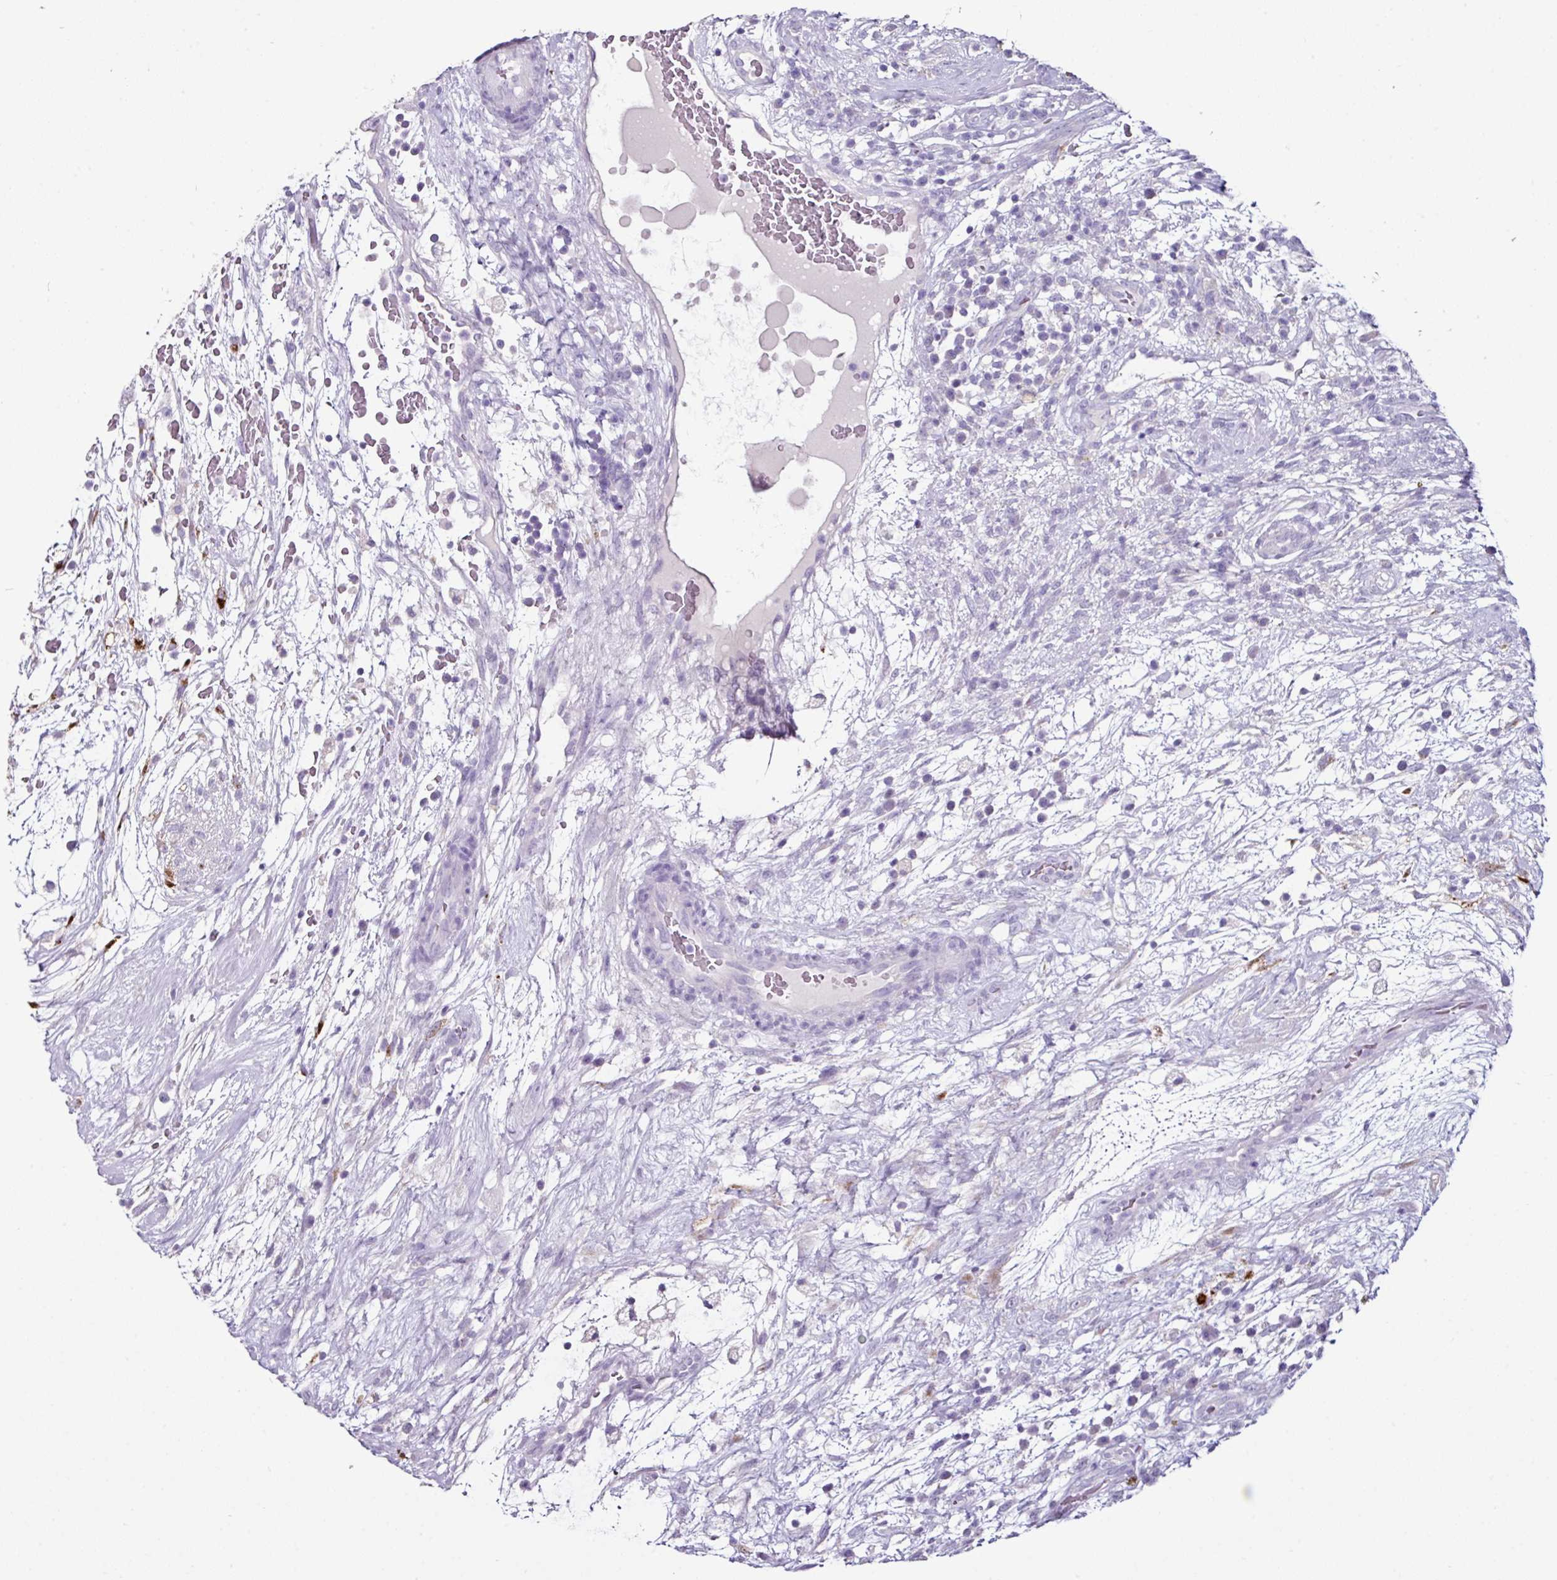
{"staining": {"intensity": "negative", "quantity": "none", "location": "none"}, "tissue": "testis cancer", "cell_type": "Tumor cells", "image_type": "cancer", "snomed": [{"axis": "morphology", "description": "Carcinoma, Embryonal, NOS"}, {"axis": "topography", "description": "Testis"}], "caption": "A high-resolution histopathology image shows IHC staining of testis embryonal carcinoma, which displays no significant positivity in tumor cells.", "gene": "GLP2R", "patient": {"sex": "male", "age": 32}}